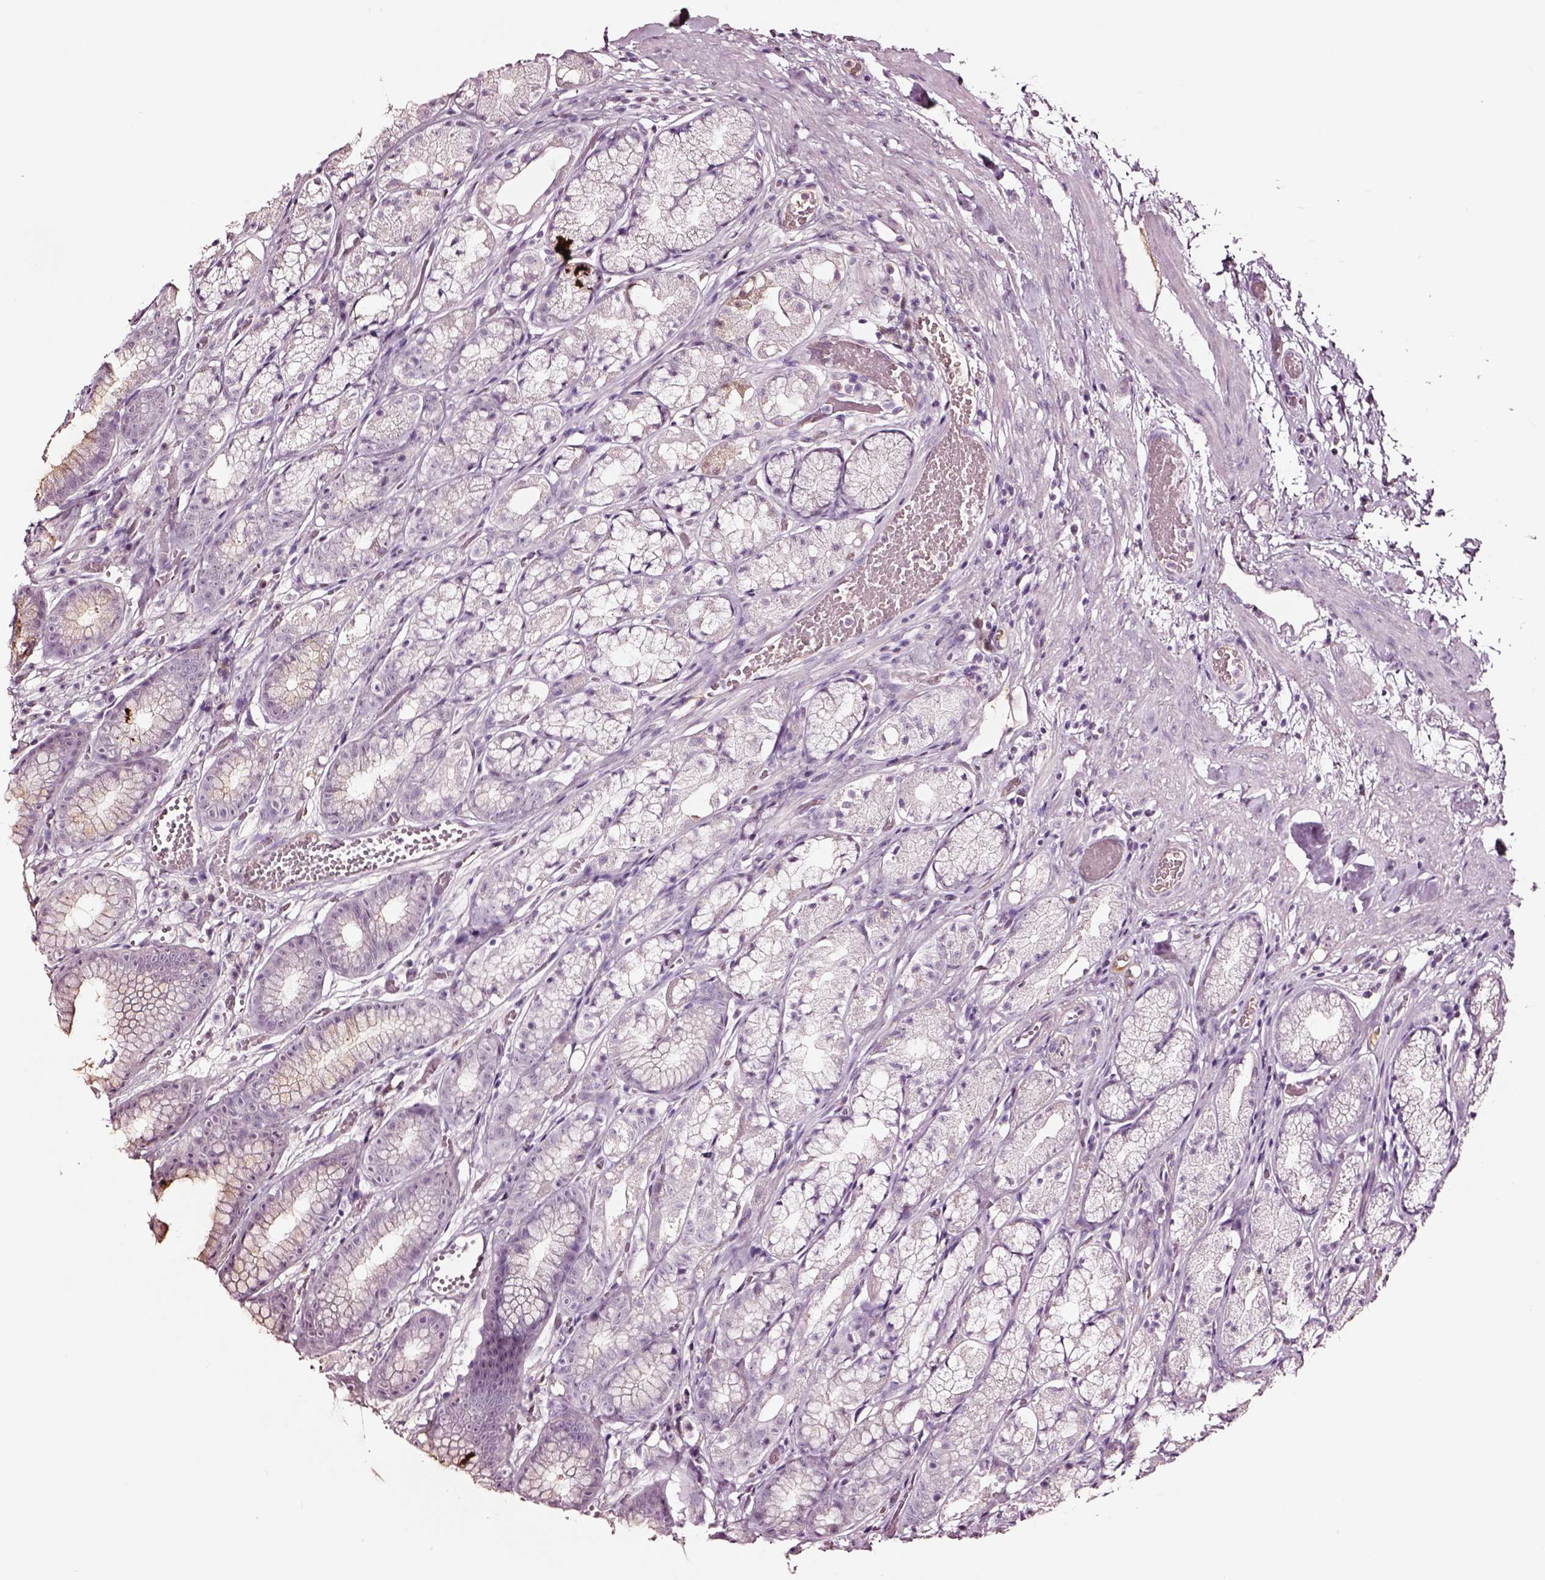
{"staining": {"intensity": "negative", "quantity": "none", "location": "none"}, "tissue": "stomach", "cell_type": "Glandular cells", "image_type": "normal", "snomed": [{"axis": "morphology", "description": "Normal tissue, NOS"}, {"axis": "topography", "description": "Stomach"}], "caption": "A high-resolution photomicrograph shows IHC staining of normal stomach, which exhibits no significant expression in glandular cells.", "gene": "SMIM17", "patient": {"sex": "male", "age": 70}}